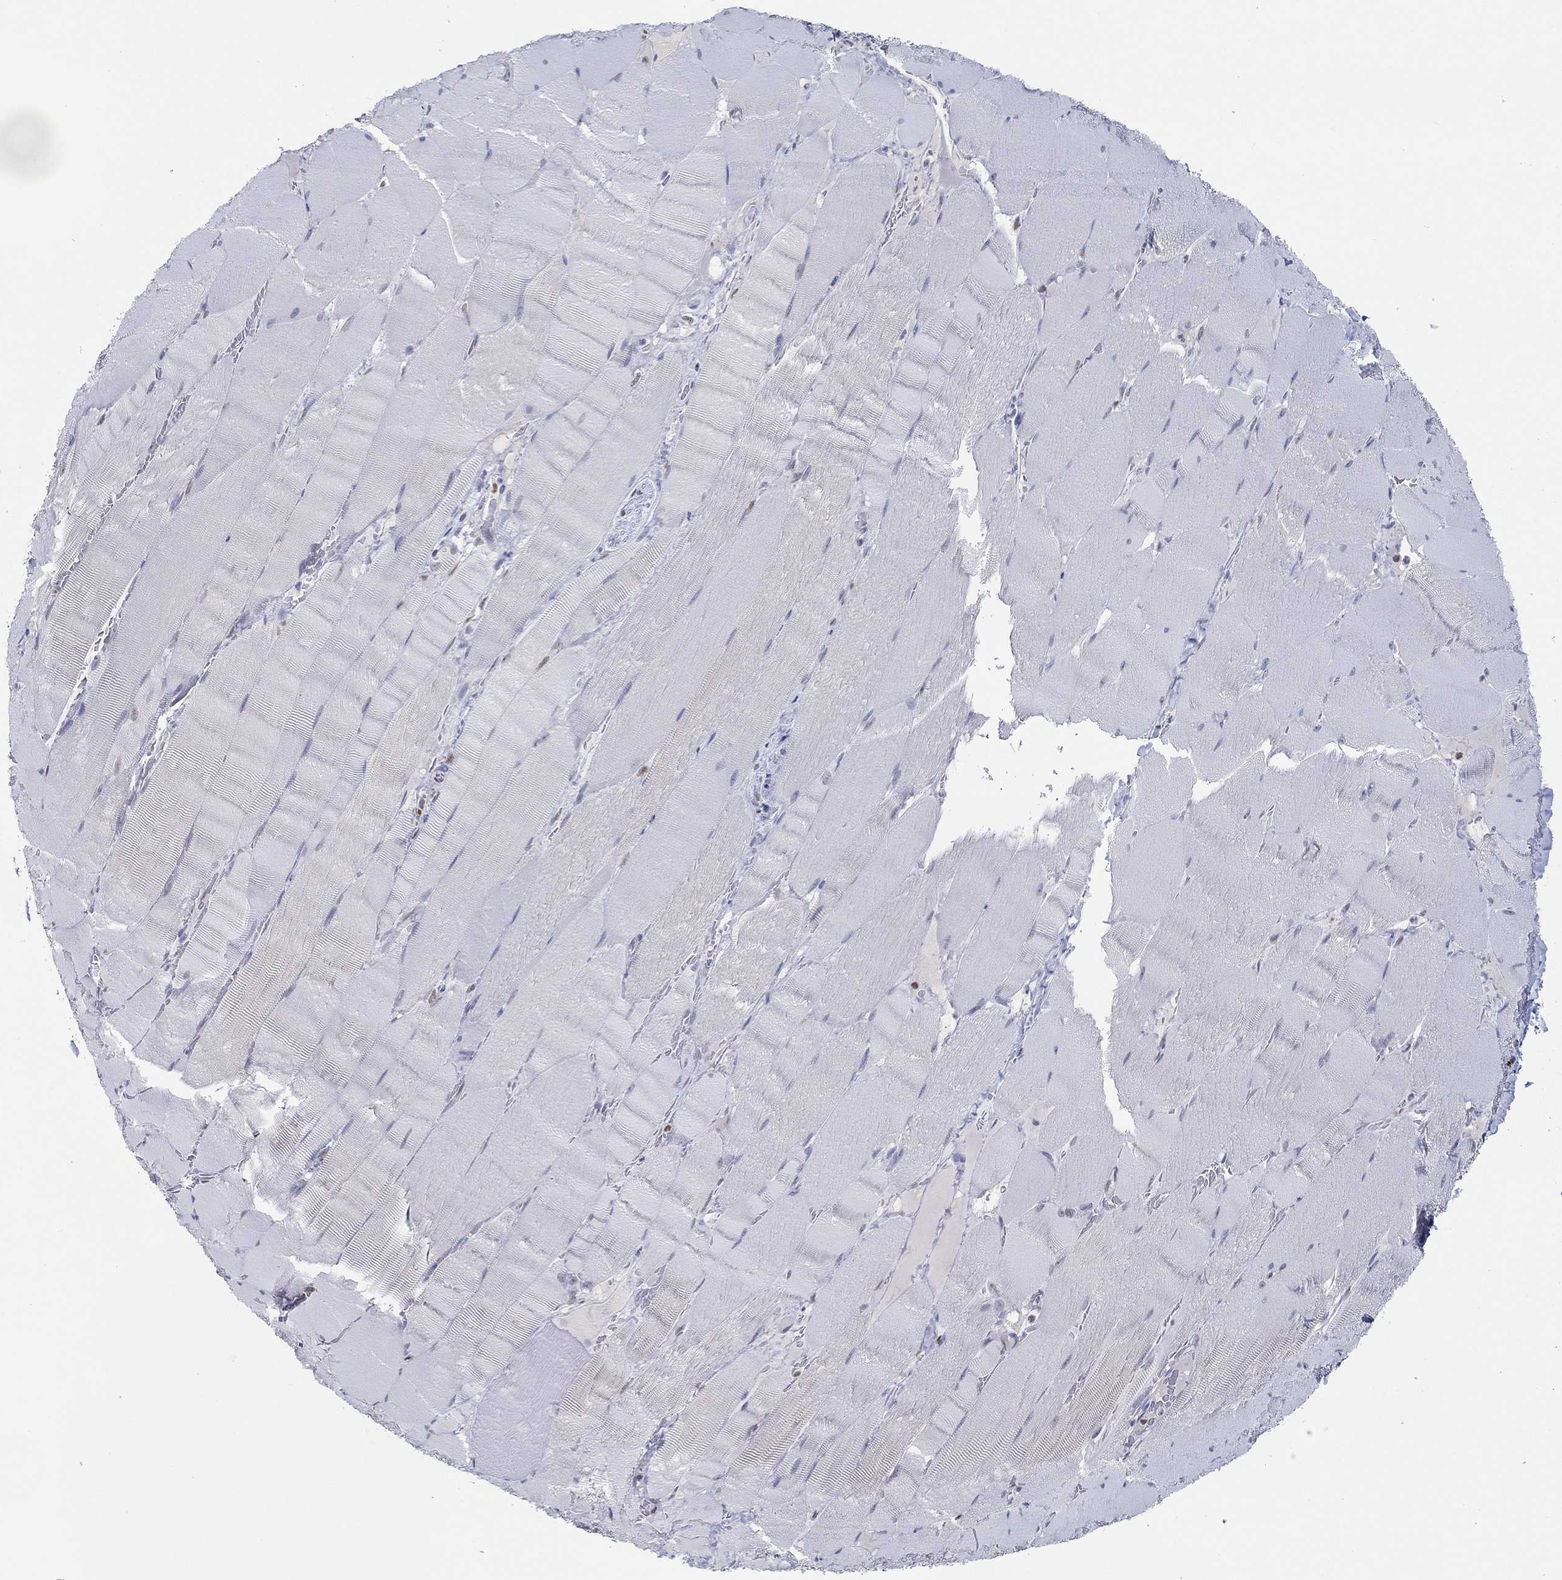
{"staining": {"intensity": "negative", "quantity": "none", "location": "none"}, "tissue": "skeletal muscle", "cell_type": "Myocytes", "image_type": "normal", "snomed": [{"axis": "morphology", "description": "Normal tissue, NOS"}, {"axis": "topography", "description": "Skeletal muscle"}], "caption": "Immunohistochemistry histopathology image of unremarkable human skeletal muscle stained for a protein (brown), which displays no staining in myocytes.", "gene": "GATA2", "patient": {"sex": "male", "age": 56}}